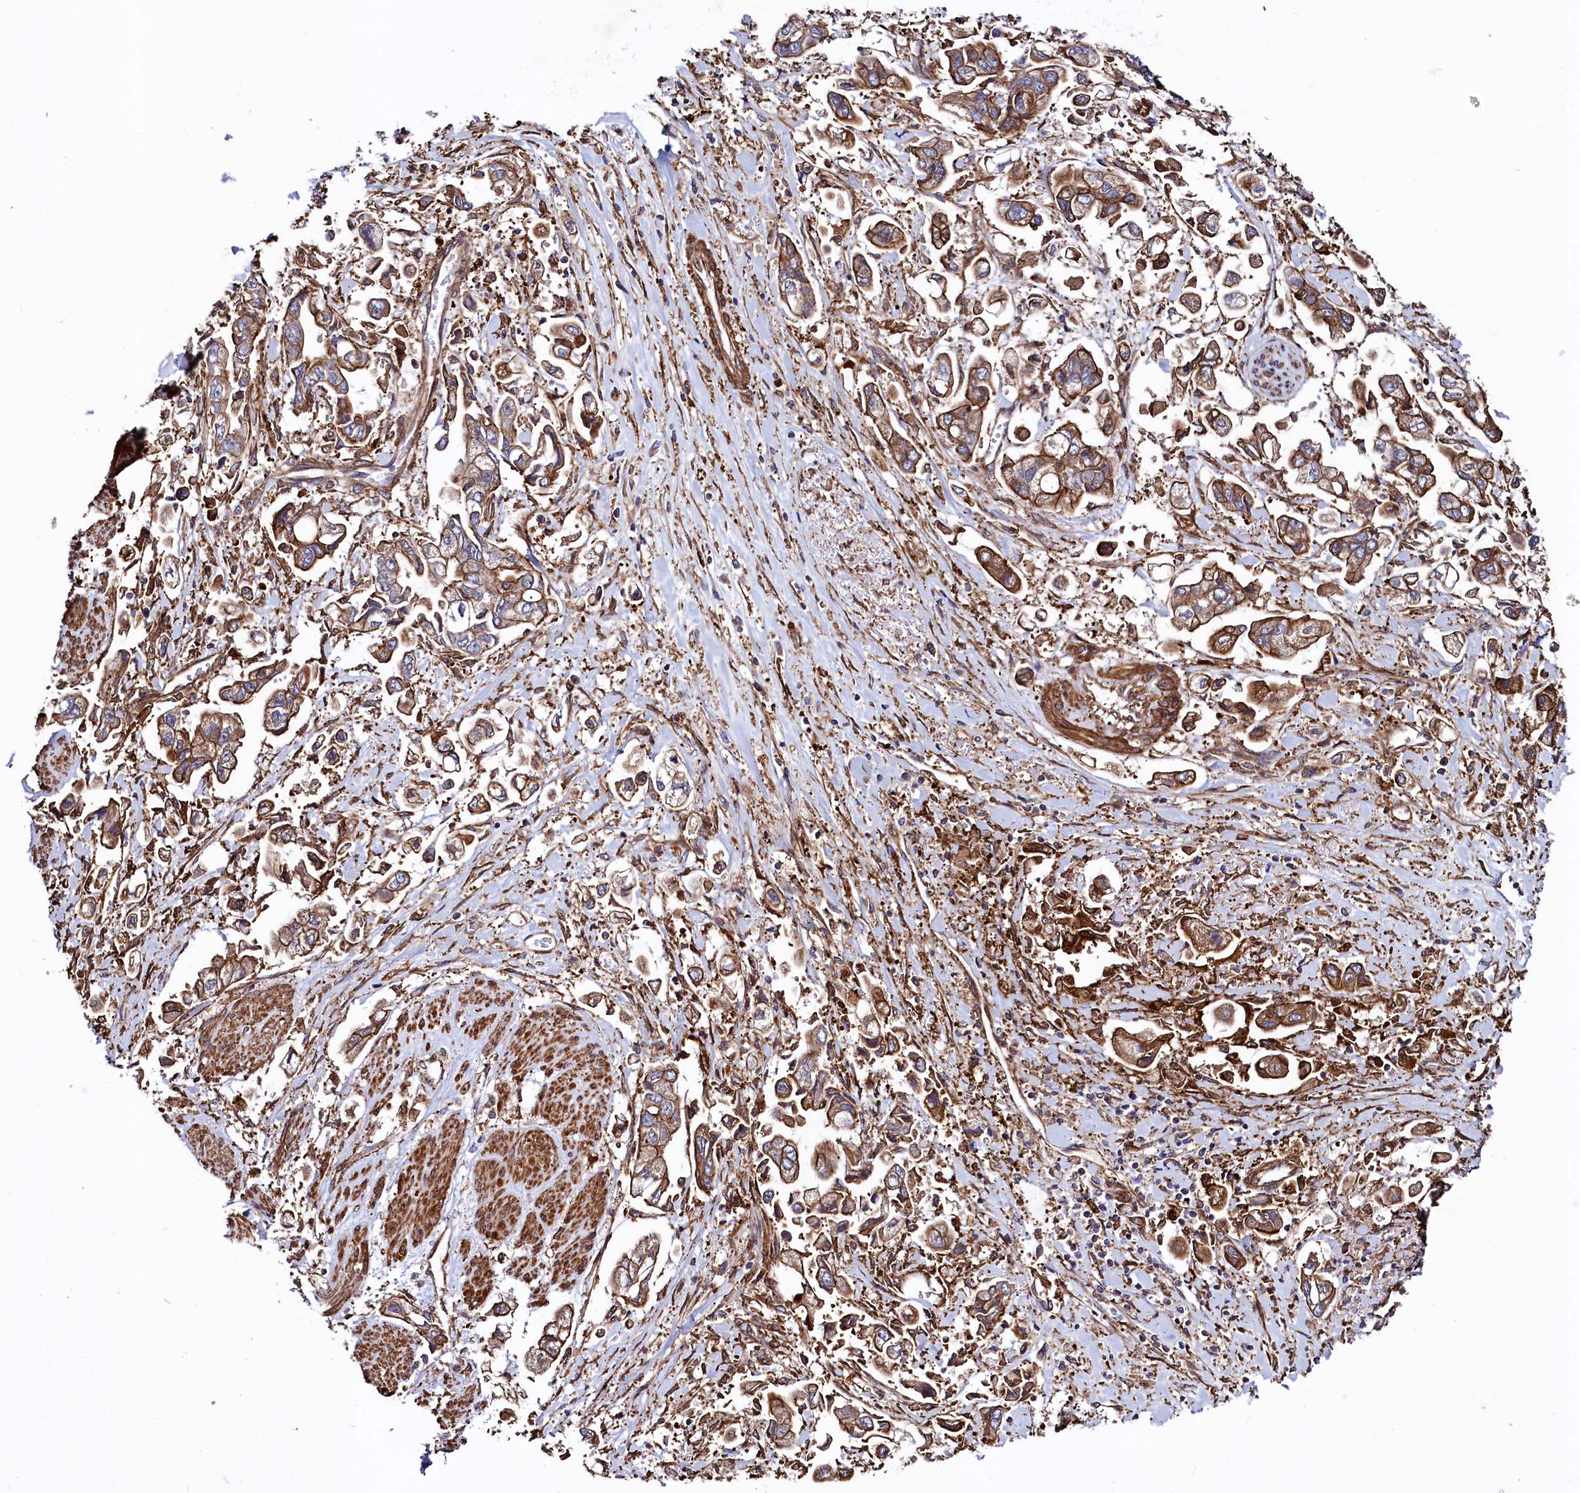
{"staining": {"intensity": "moderate", "quantity": ">75%", "location": "cytoplasmic/membranous"}, "tissue": "stomach cancer", "cell_type": "Tumor cells", "image_type": "cancer", "snomed": [{"axis": "morphology", "description": "Adenocarcinoma, NOS"}, {"axis": "topography", "description": "Stomach"}], "caption": "The immunohistochemical stain shows moderate cytoplasmic/membranous expression in tumor cells of stomach cancer tissue.", "gene": "STAMBPL1", "patient": {"sex": "male", "age": 62}}